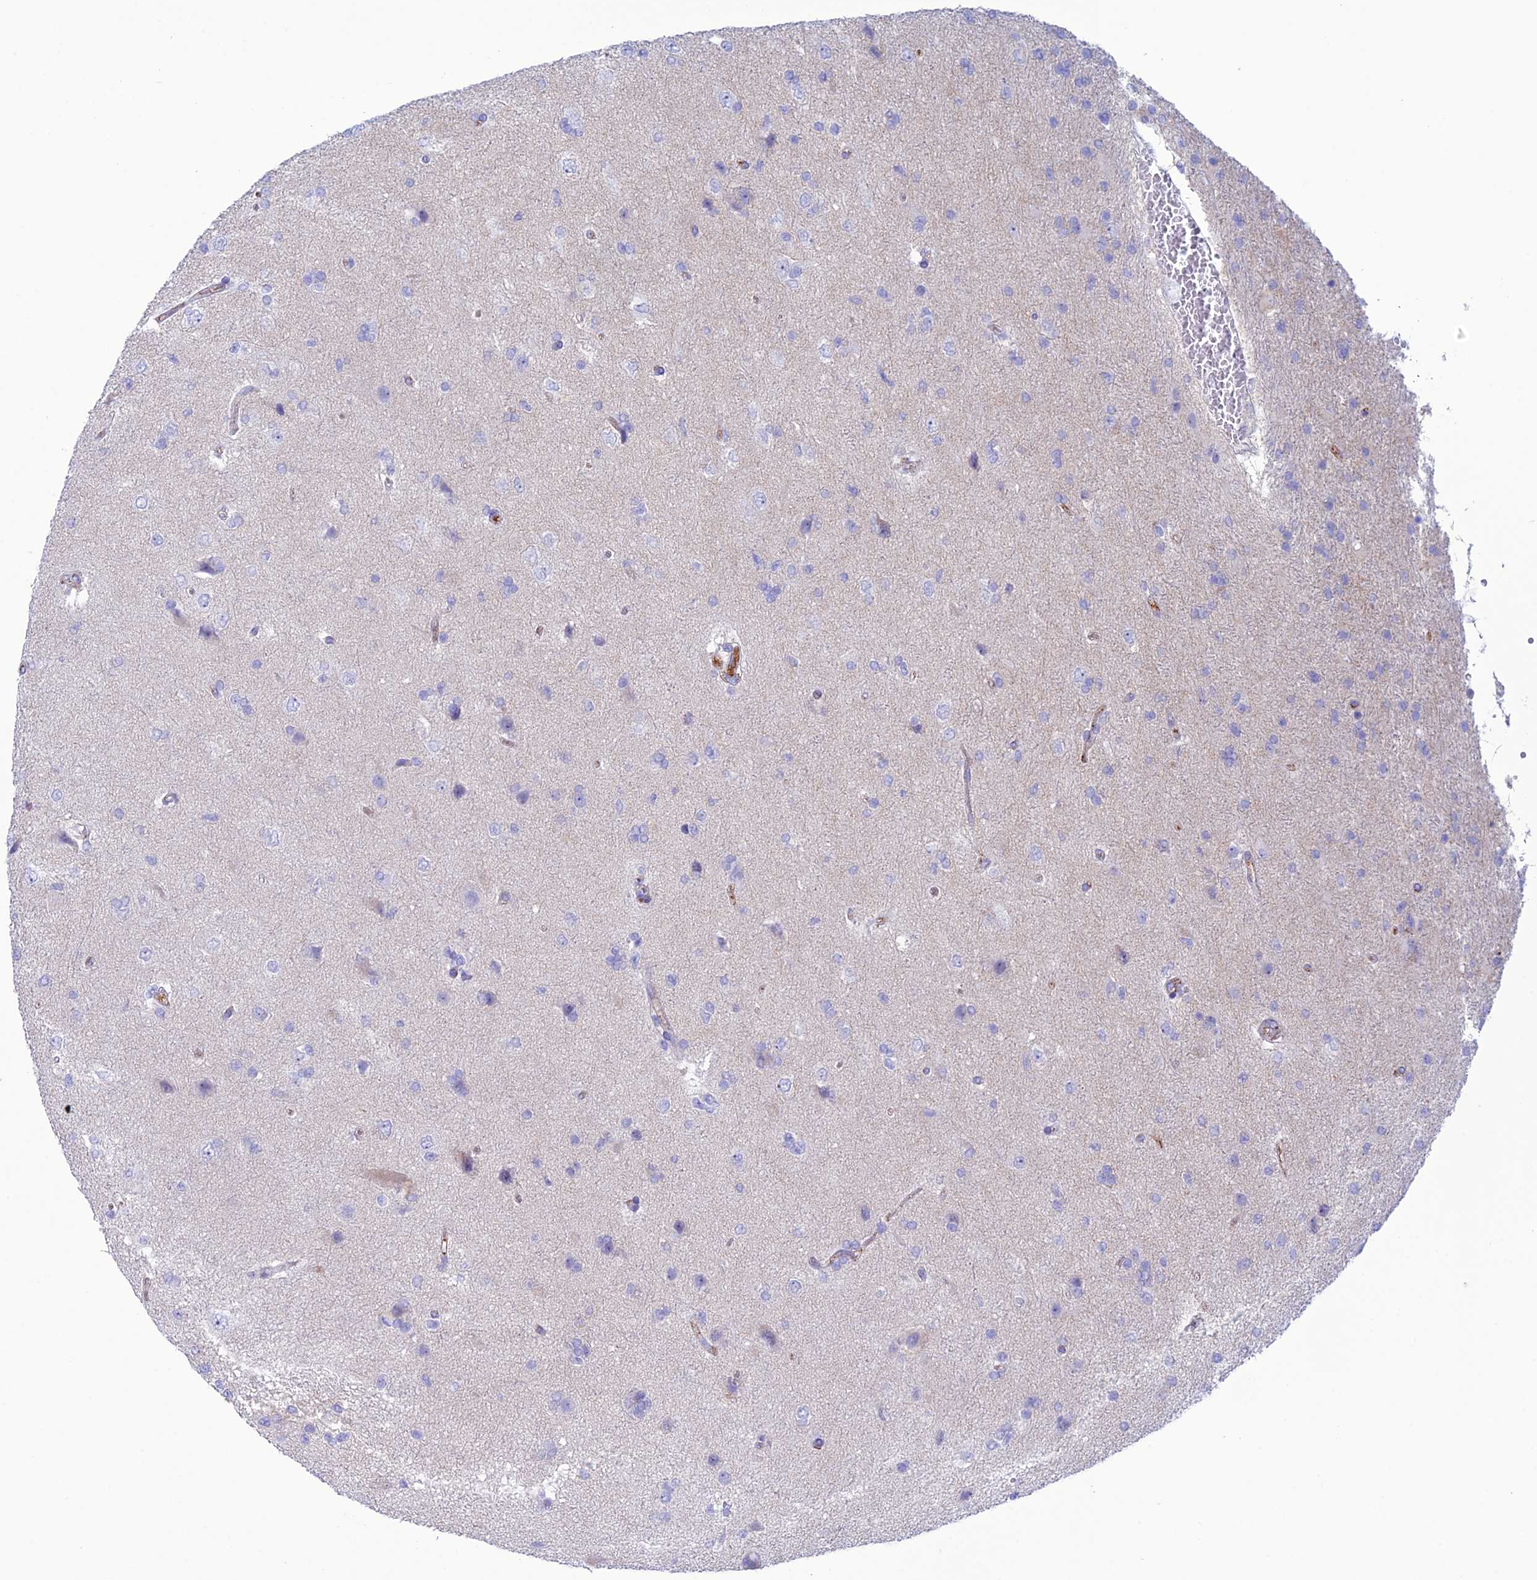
{"staining": {"intensity": "negative", "quantity": "none", "location": "none"}, "tissue": "glioma", "cell_type": "Tumor cells", "image_type": "cancer", "snomed": [{"axis": "morphology", "description": "Glioma, malignant, High grade"}, {"axis": "topography", "description": "Brain"}], "caption": "An image of glioma stained for a protein reveals no brown staining in tumor cells.", "gene": "CDC42EP5", "patient": {"sex": "male", "age": 56}}